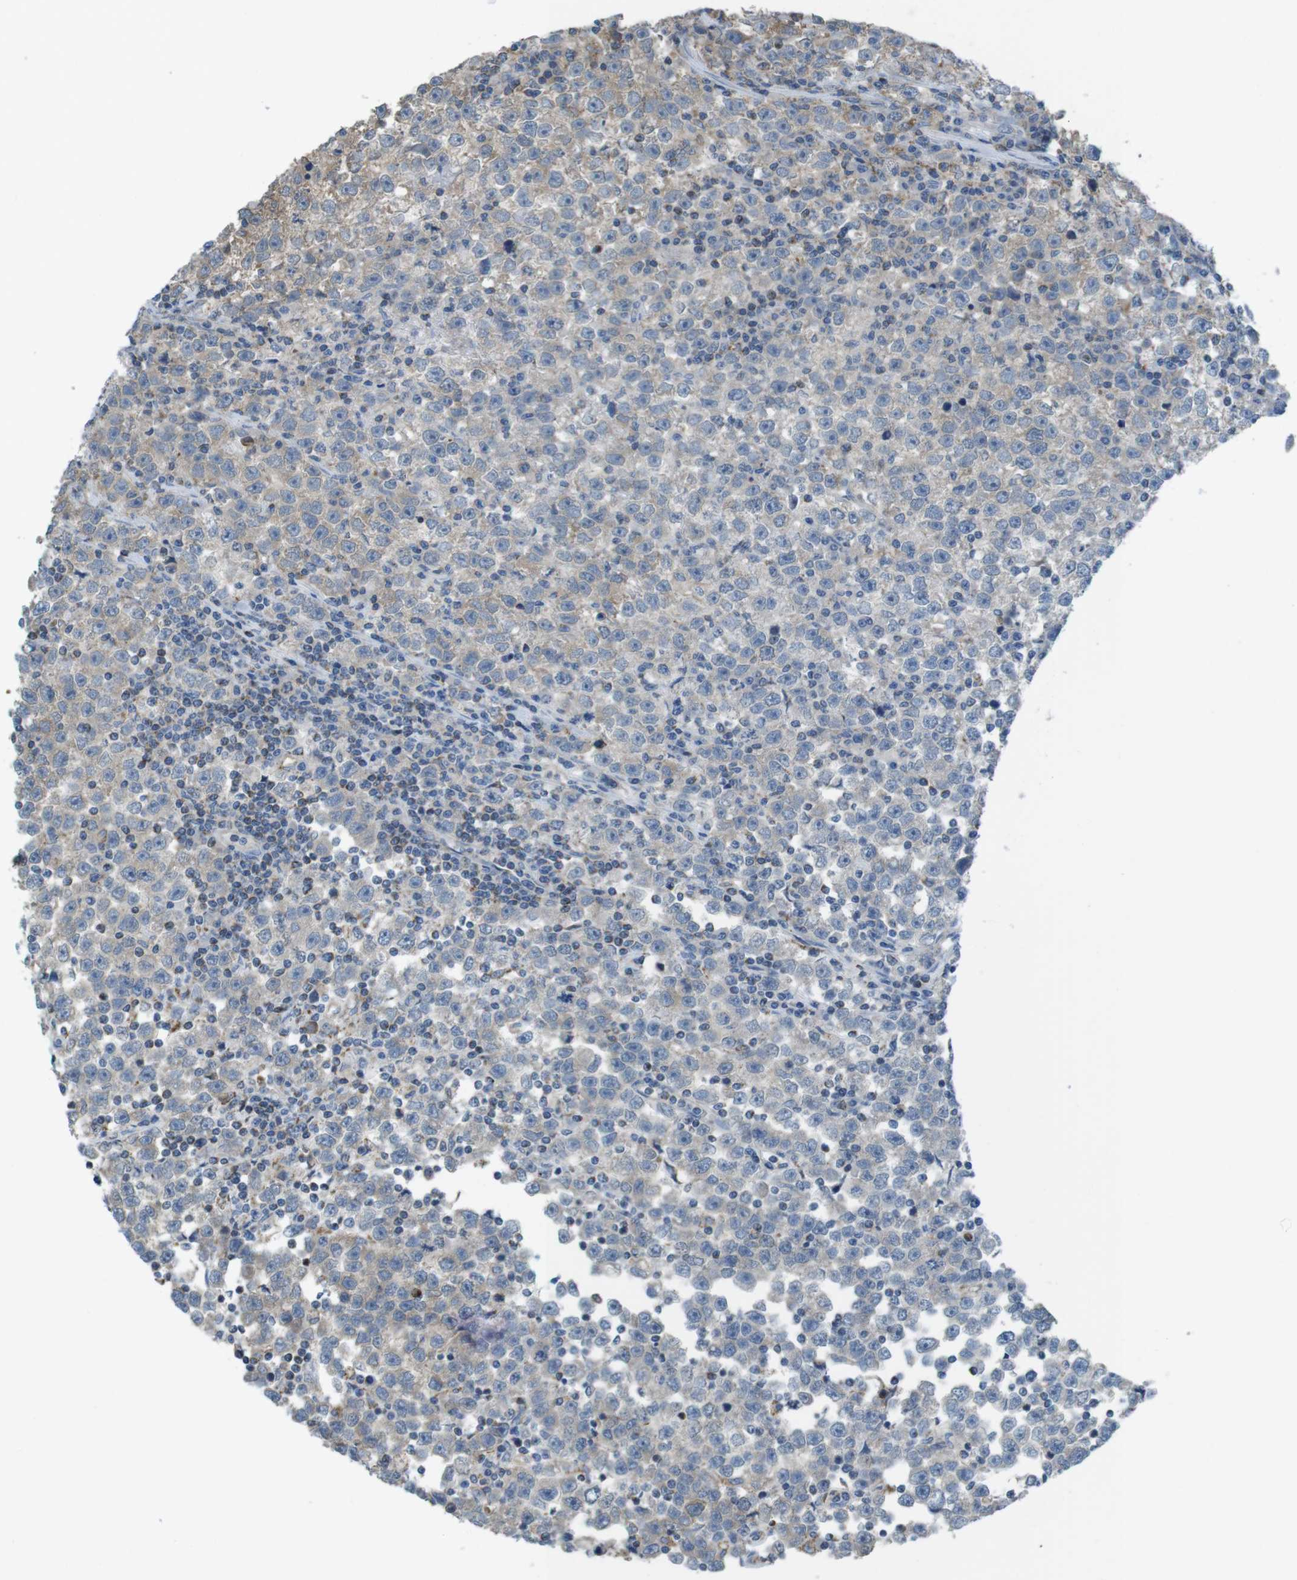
{"staining": {"intensity": "weak", "quantity": "<25%", "location": "cytoplasmic/membranous"}, "tissue": "testis cancer", "cell_type": "Tumor cells", "image_type": "cancer", "snomed": [{"axis": "morphology", "description": "Seminoma, NOS"}, {"axis": "topography", "description": "Testis"}], "caption": "A high-resolution histopathology image shows immunohistochemistry staining of testis seminoma, which shows no significant positivity in tumor cells.", "gene": "GRIK2", "patient": {"sex": "male", "age": 43}}